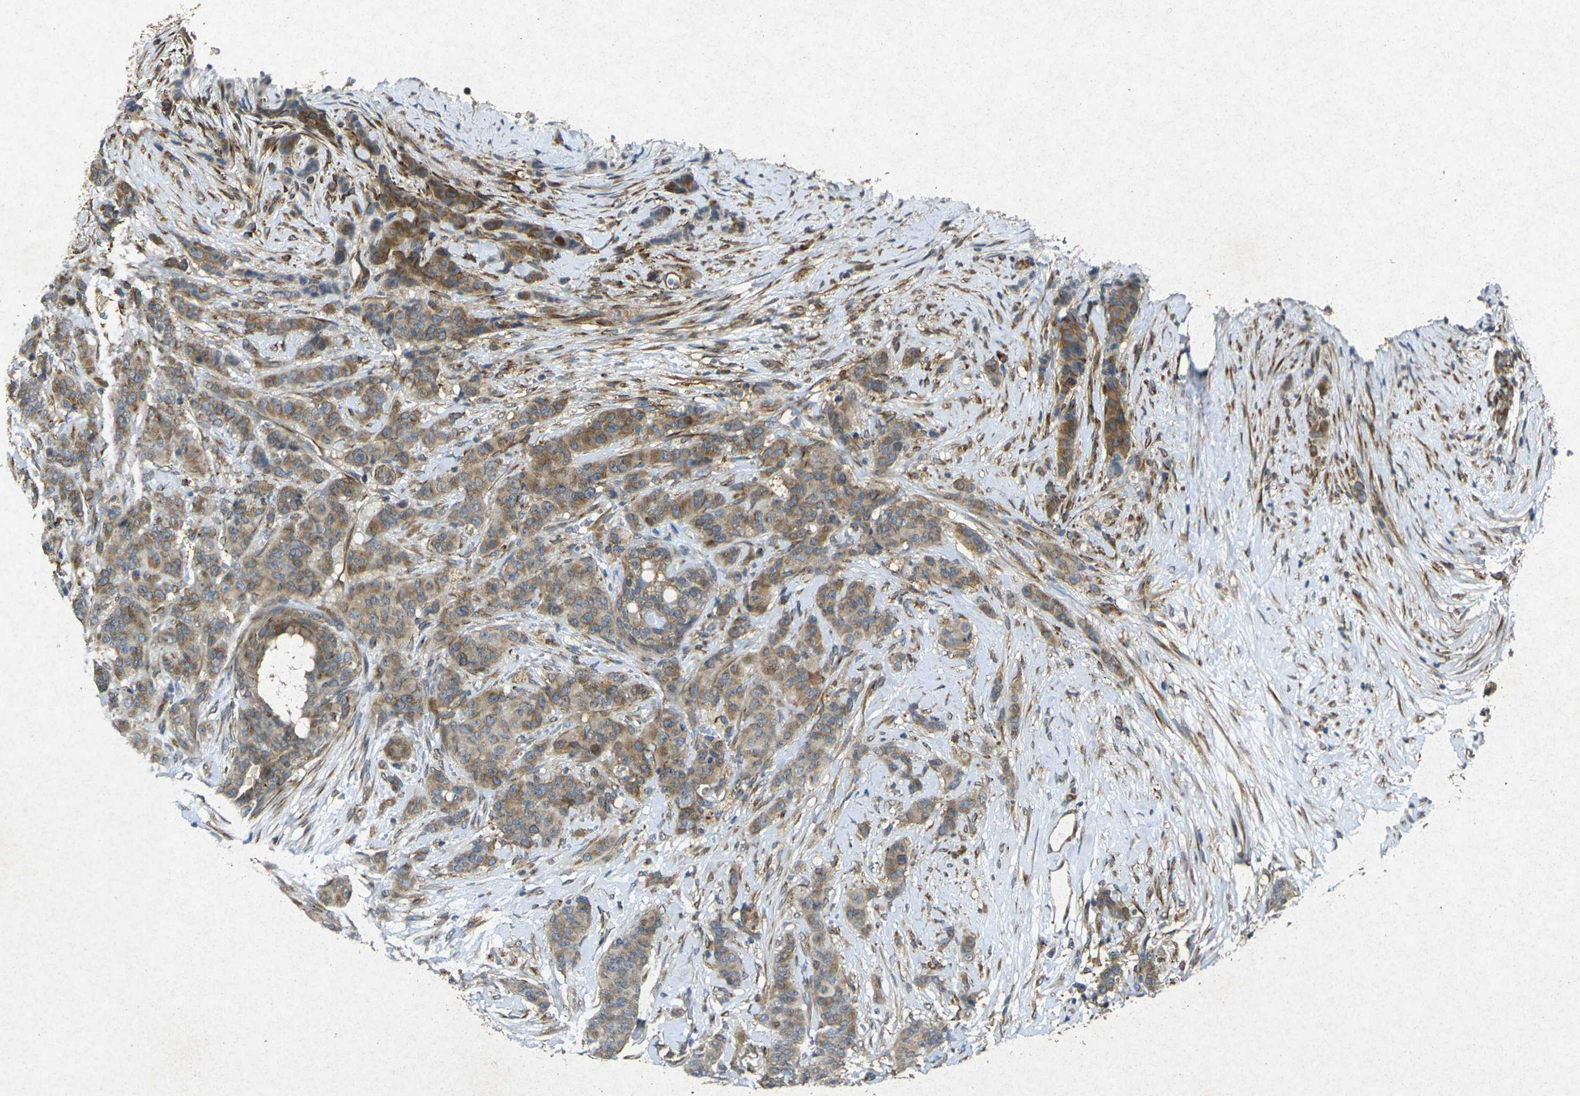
{"staining": {"intensity": "moderate", "quantity": ">75%", "location": "cytoplasmic/membranous"}, "tissue": "breast cancer", "cell_type": "Tumor cells", "image_type": "cancer", "snomed": [{"axis": "morphology", "description": "Duct carcinoma"}, {"axis": "topography", "description": "Breast"}], "caption": "The micrograph demonstrates staining of breast cancer, revealing moderate cytoplasmic/membranous protein positivity (brown color) within tumor cells.", "gene": "RGMA", "patient": {"sex": "female", "age": 40}}